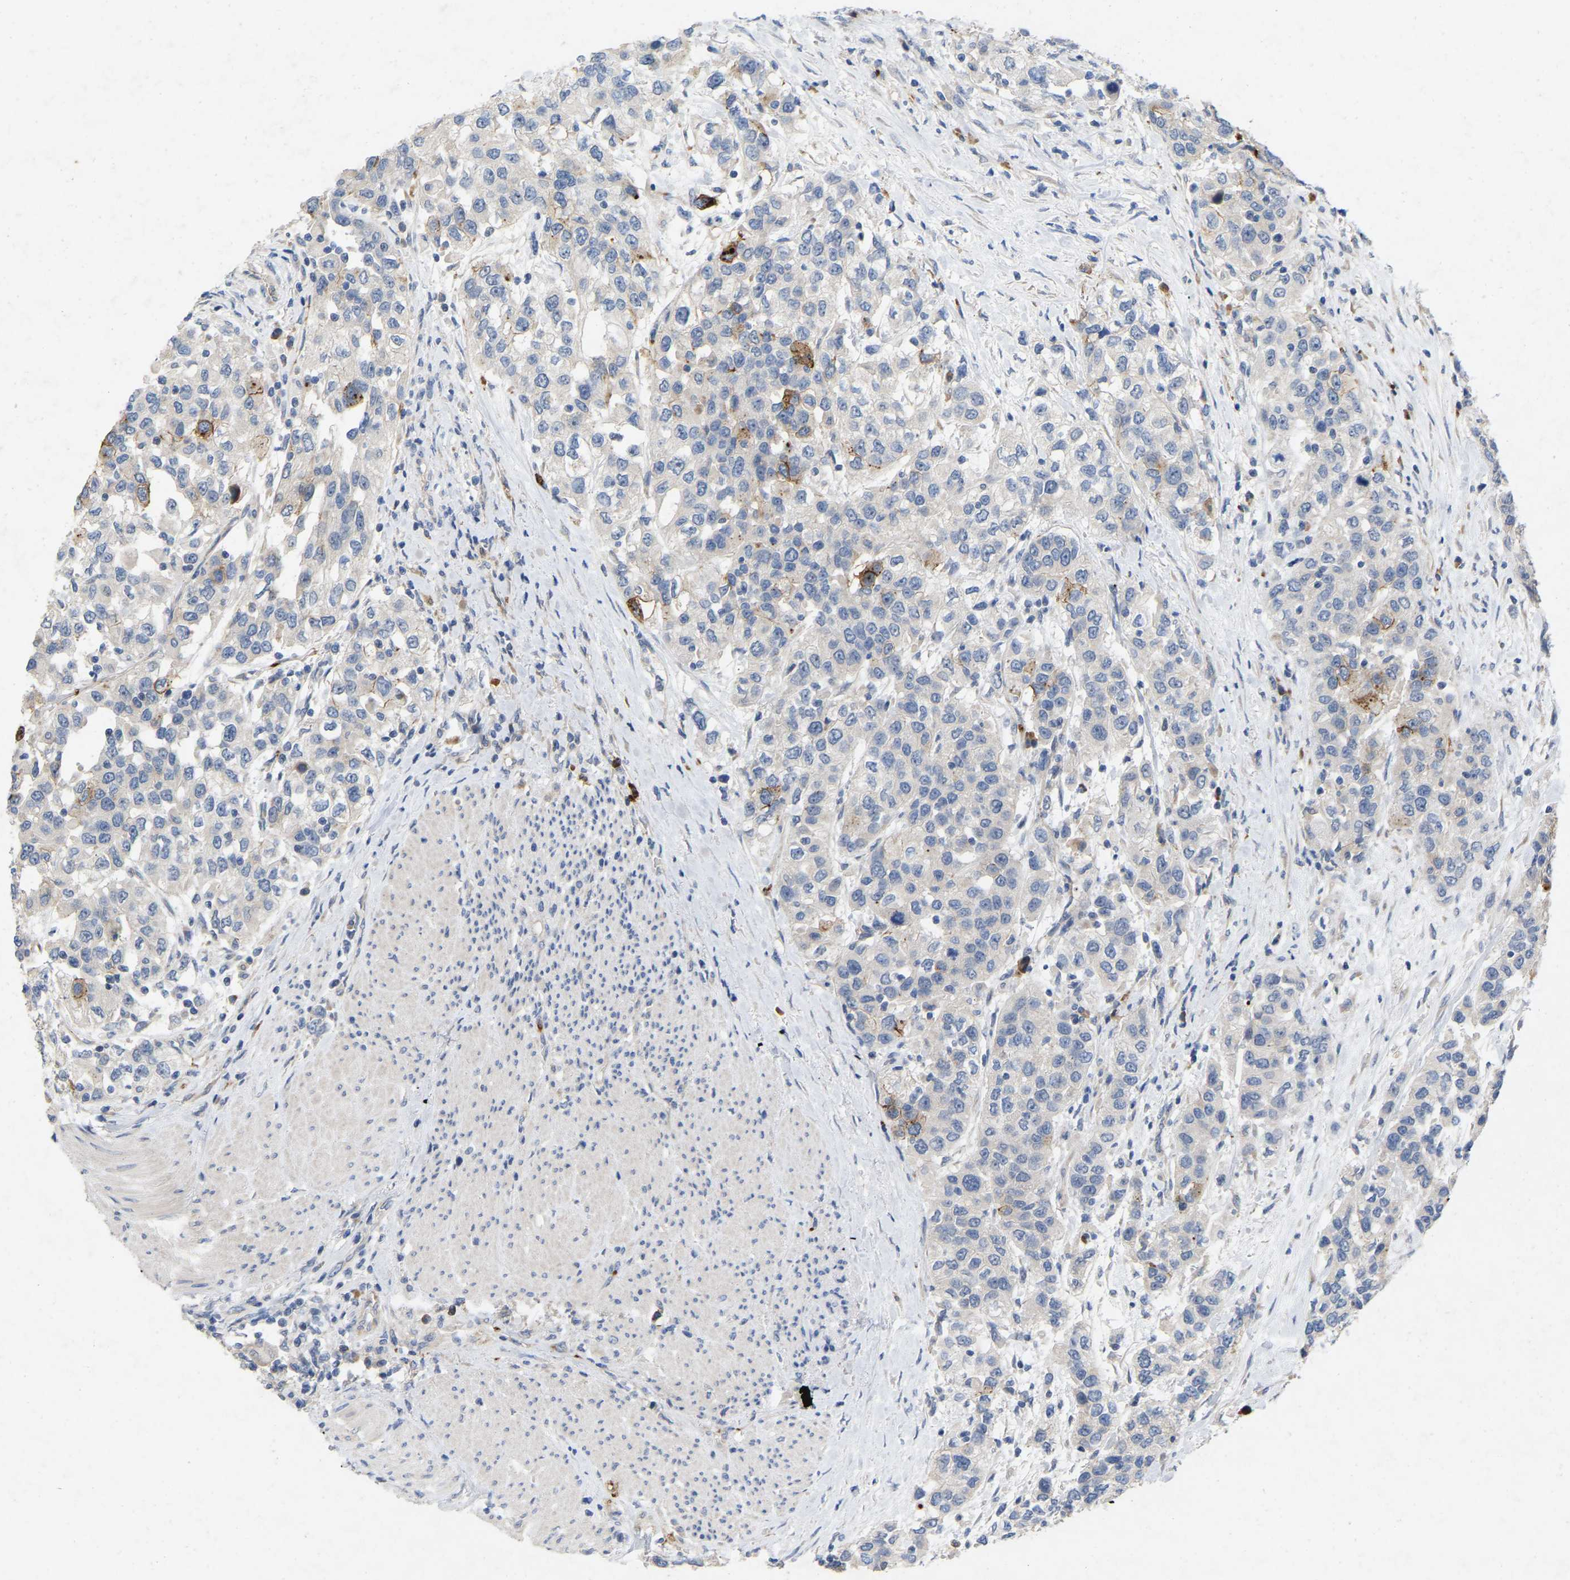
{"staining": {"intensity": "negative", "quantity": "none", "location": "none"}, "tissue": "urothelial cancer", "cell_type": "Tumor cells", "image_type": "cancer", "snomed": [{"axis": "morphology", "description": "Urothelial carcinoma, High grade"}, {"axis": "topography", "description": "Urinary bladder"}], "caption": "Image shows no protein staining in tumor cells of urothelial cancer tissue.", "gene": "RHEB", "patient": {"sex": "female", "age": 80}}